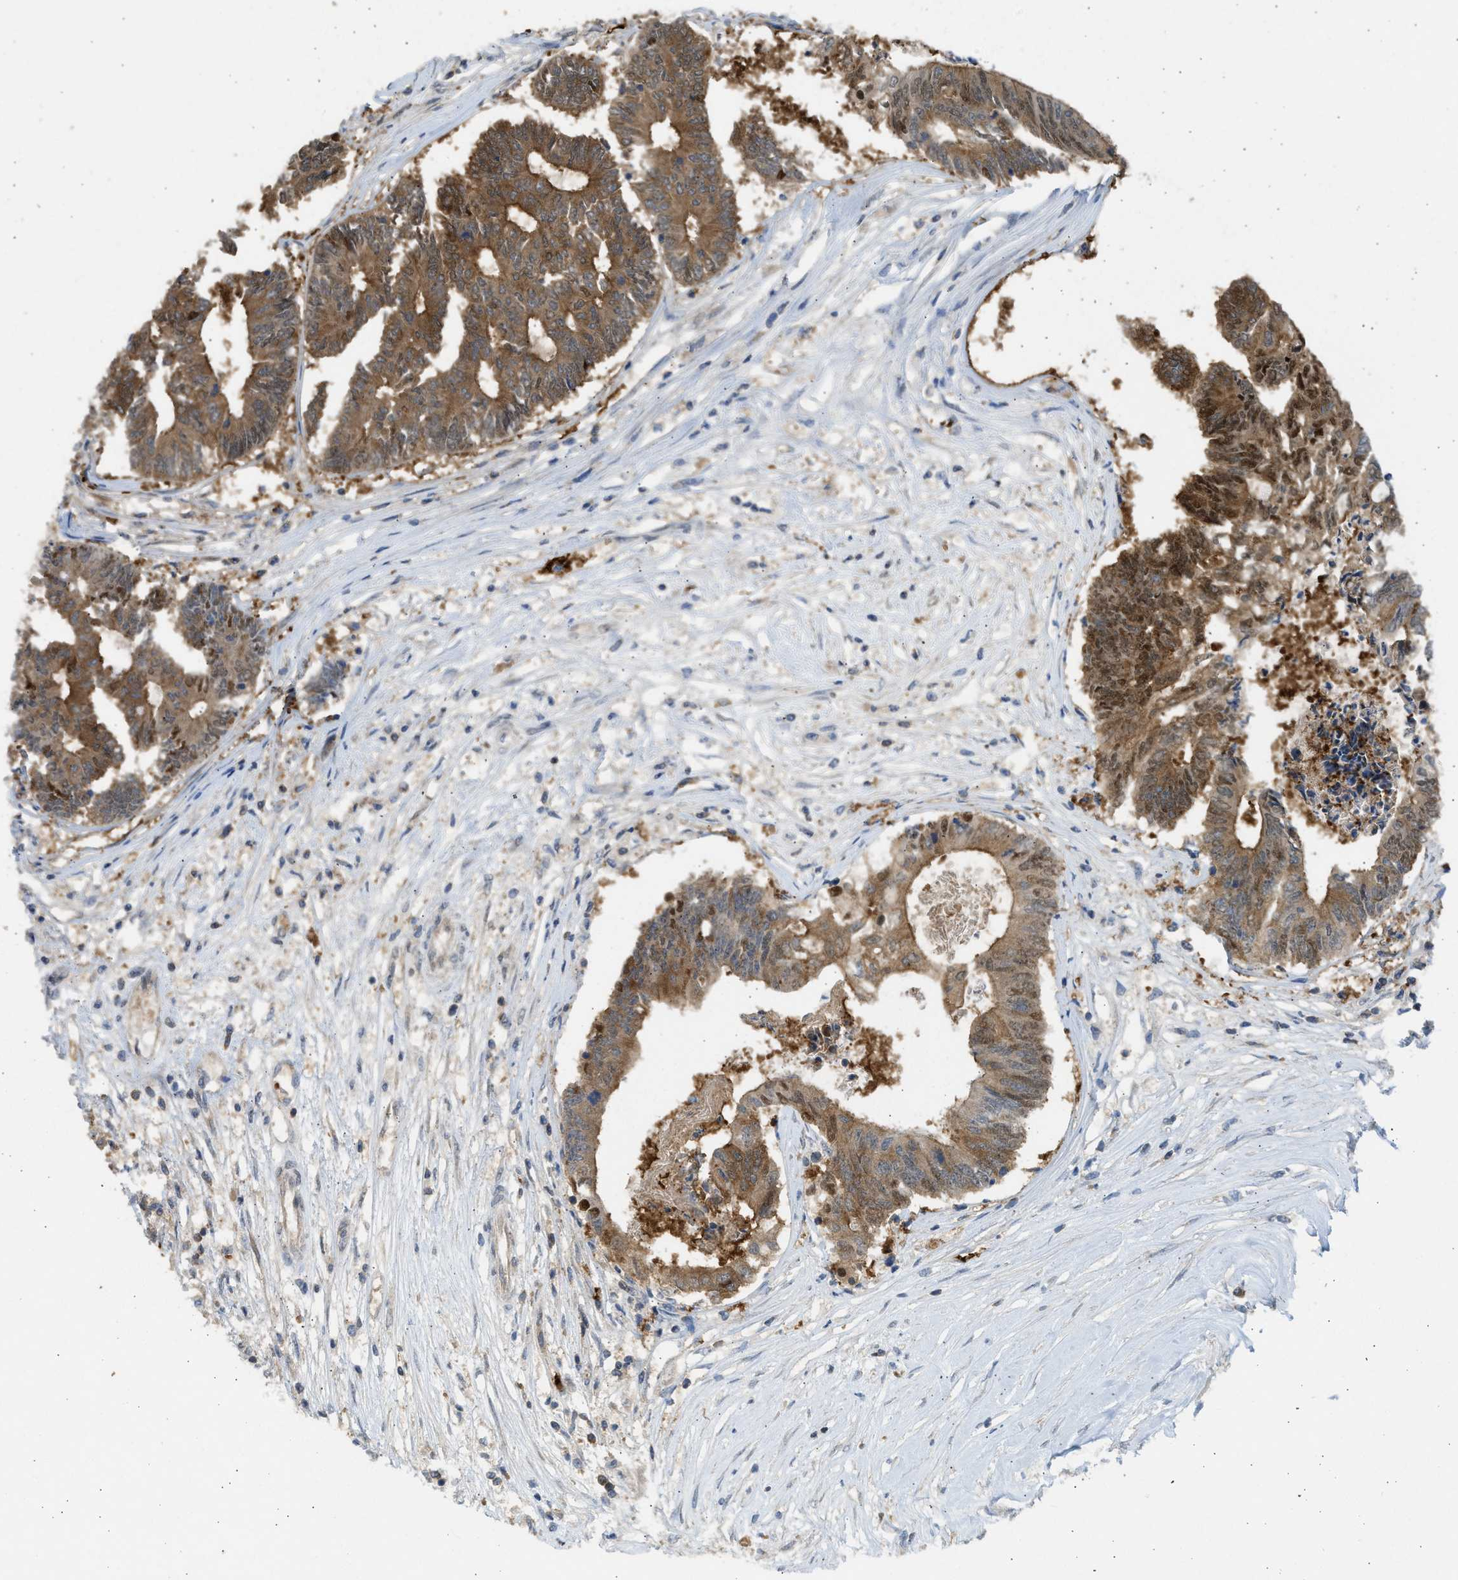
{"staining": {"intensity": "moderate", "quantity": ">75%", "location": "cytoplasmic/membranous"}, "tissue": "colorectal cancer", "cell_type": "Tumor cells", "image_type": "cancer", "snomed": [{"axis": "morphology", "description": "Adenocarcinoma, NOS"}, {"axis": "topography", "description": "Rectum"}], "caption": "Colorectal adenocarcinoma stained with IHC displays moderate cytoplasmic/membranous positivity in about >75% of tumor cells. The protein of interest is stained brown, and the nuclei are stained in blue (DAB (3,3'-diaminobenzidine) IHC with brightfield microscopy, high magnification).", "gene": "MAPK7", "patient": {"sex": "male", "age": 63}}